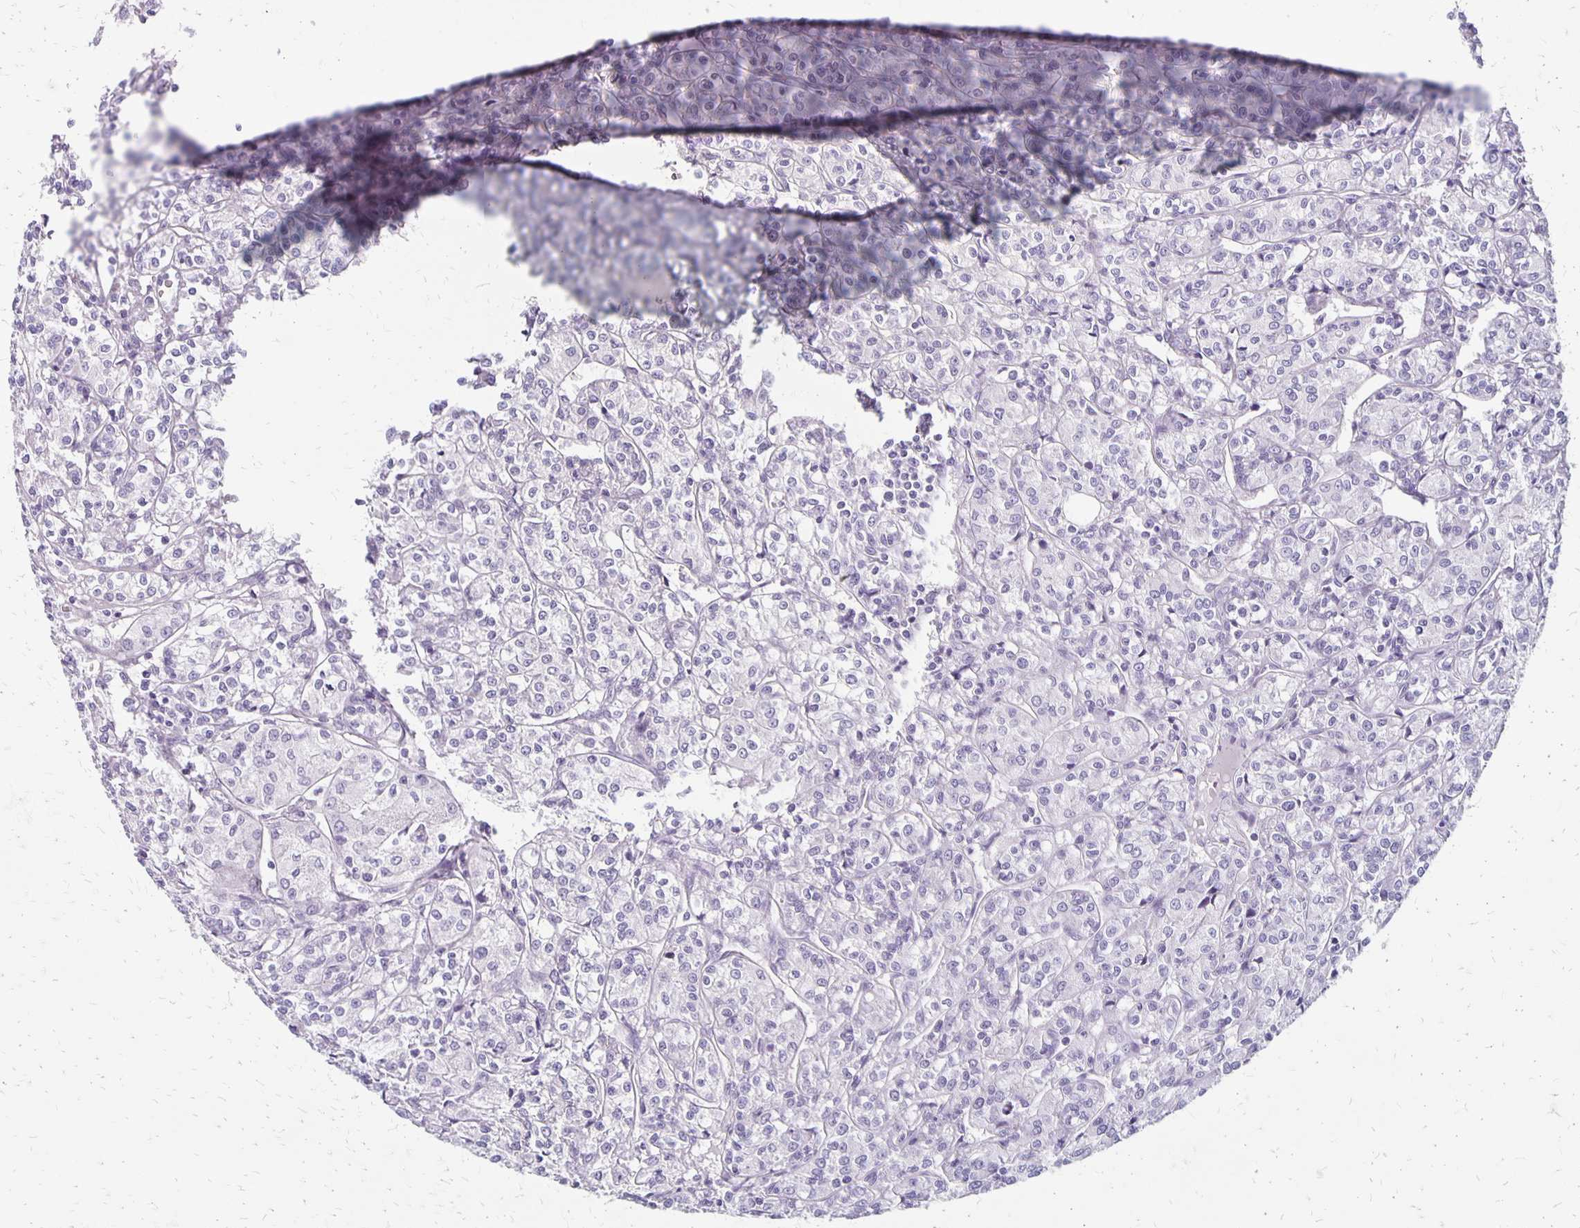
{"staining": {"intensity": "negative", "quantity": "none", "location": "none"}, "tissue": "renal cancer", "cell_type": "Tumor cells", "image_type": "cancer", "snomed": [{"axis": "morphology", "description": "Adenocarcinoma, NOS"}, {"axis": "topography", "description": "Kidney"}], "caption": "Renal cancer was stained to show a protein in brown. There is no significant positivity in tumor cells.", "gene": "HOMER1", "patient": {"sex": "male", "age": 36}}